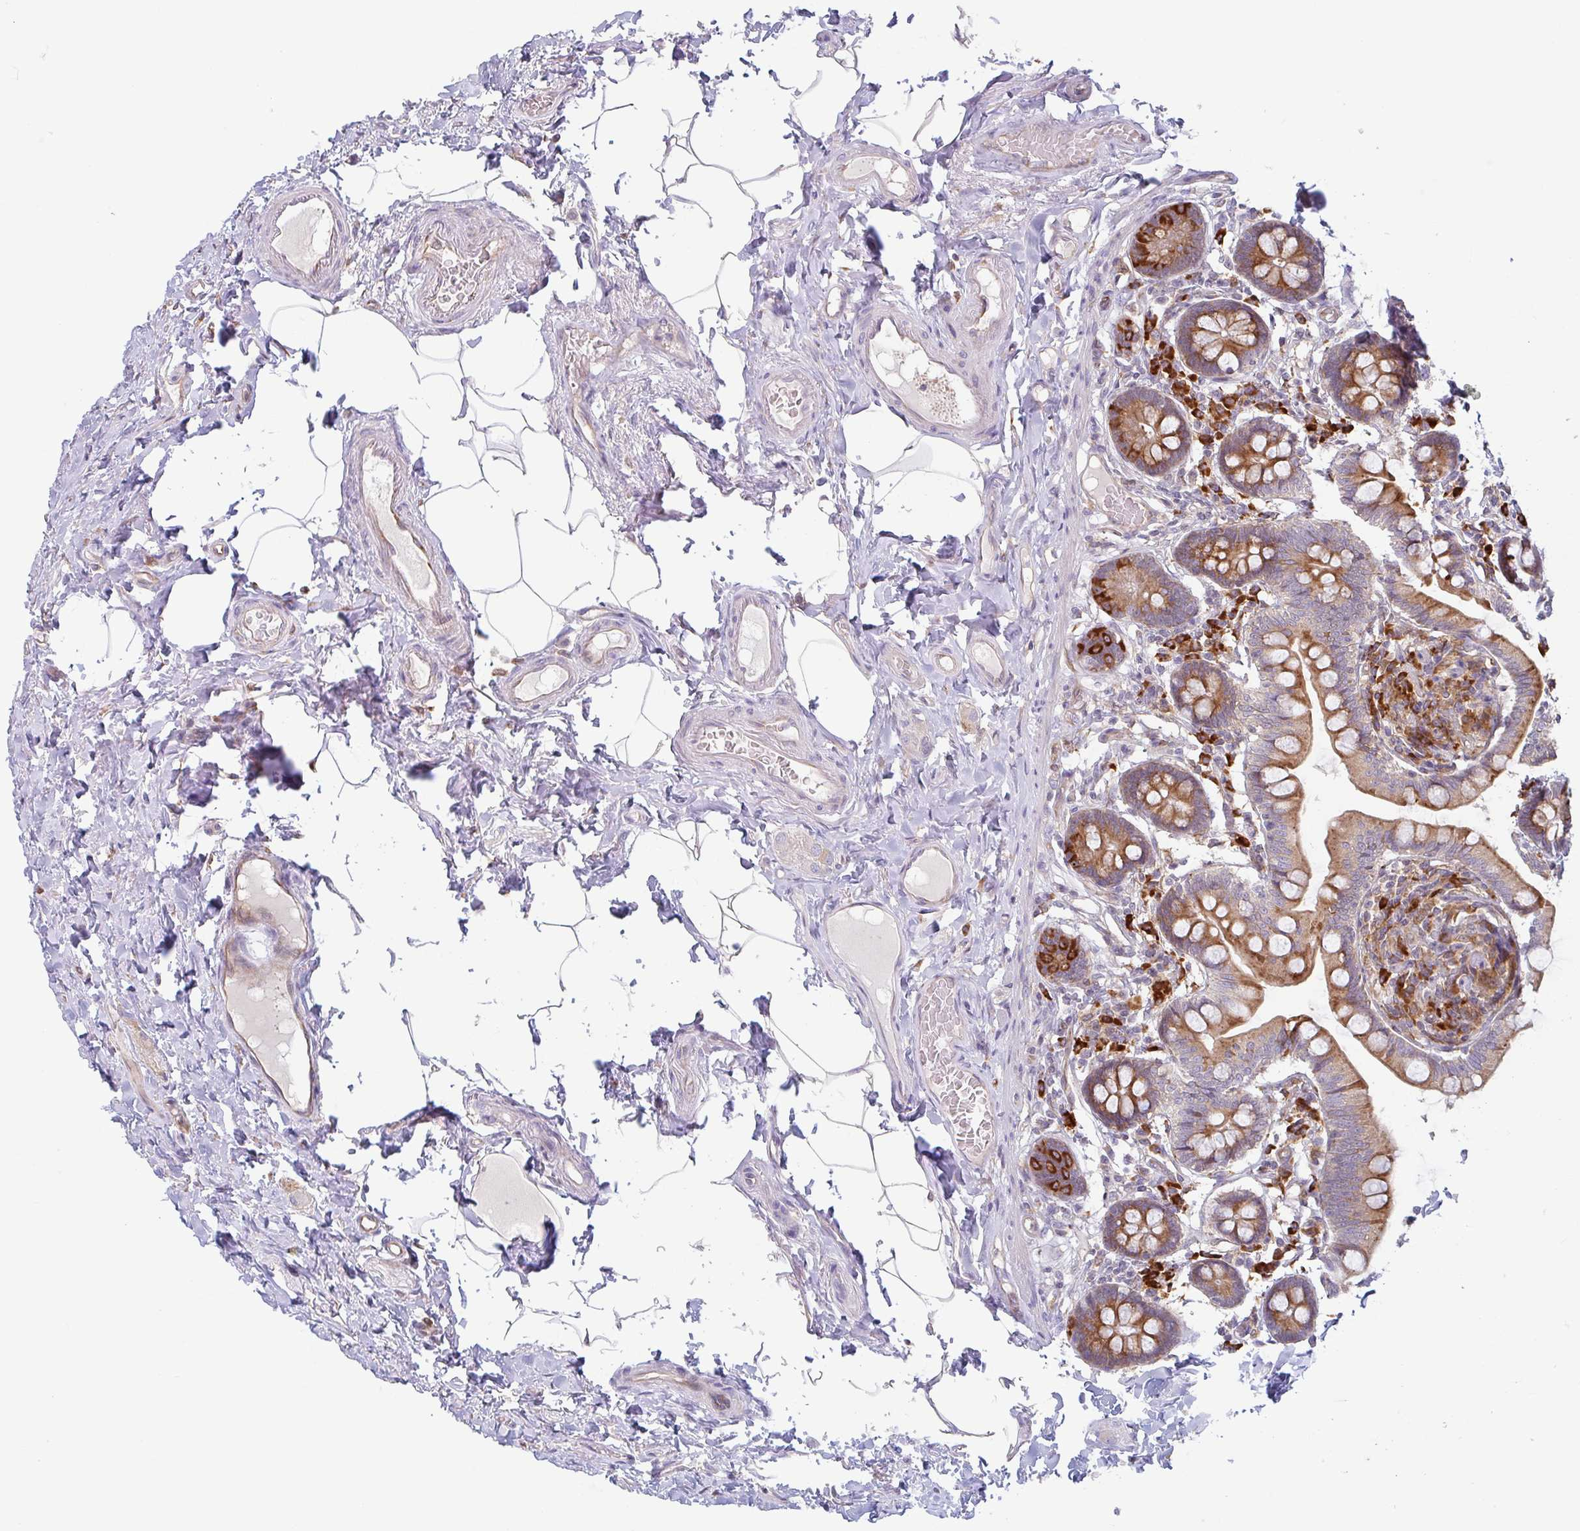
{"staining": {"intensity": "strong", "quantity": "25%-75%", "location": "cytoplasmic/membranous"}, "tissue": "small intestine", "cell_type": "Glandular cells", "image_type": "normal", "snomed": [{"axis": "morphology", "description": "Normal tissue, NOS"}, {"axis": "topography", "description": "Small intestine"}], "caption": "The micrograph displays immunohistochemical staining of unremarkable small intestine. There is strong cytoplasmic/membranous positivity is appreciated in about 25%-75% of glandular cells. The staining was performed using DAB (3,3'-diaminobenzidine), with brown indicating positive protein expression. Nuclei are stained blue with hematoxylin.", "gene": "RIT1", "patient": {"sex": "female", "age": 64}}